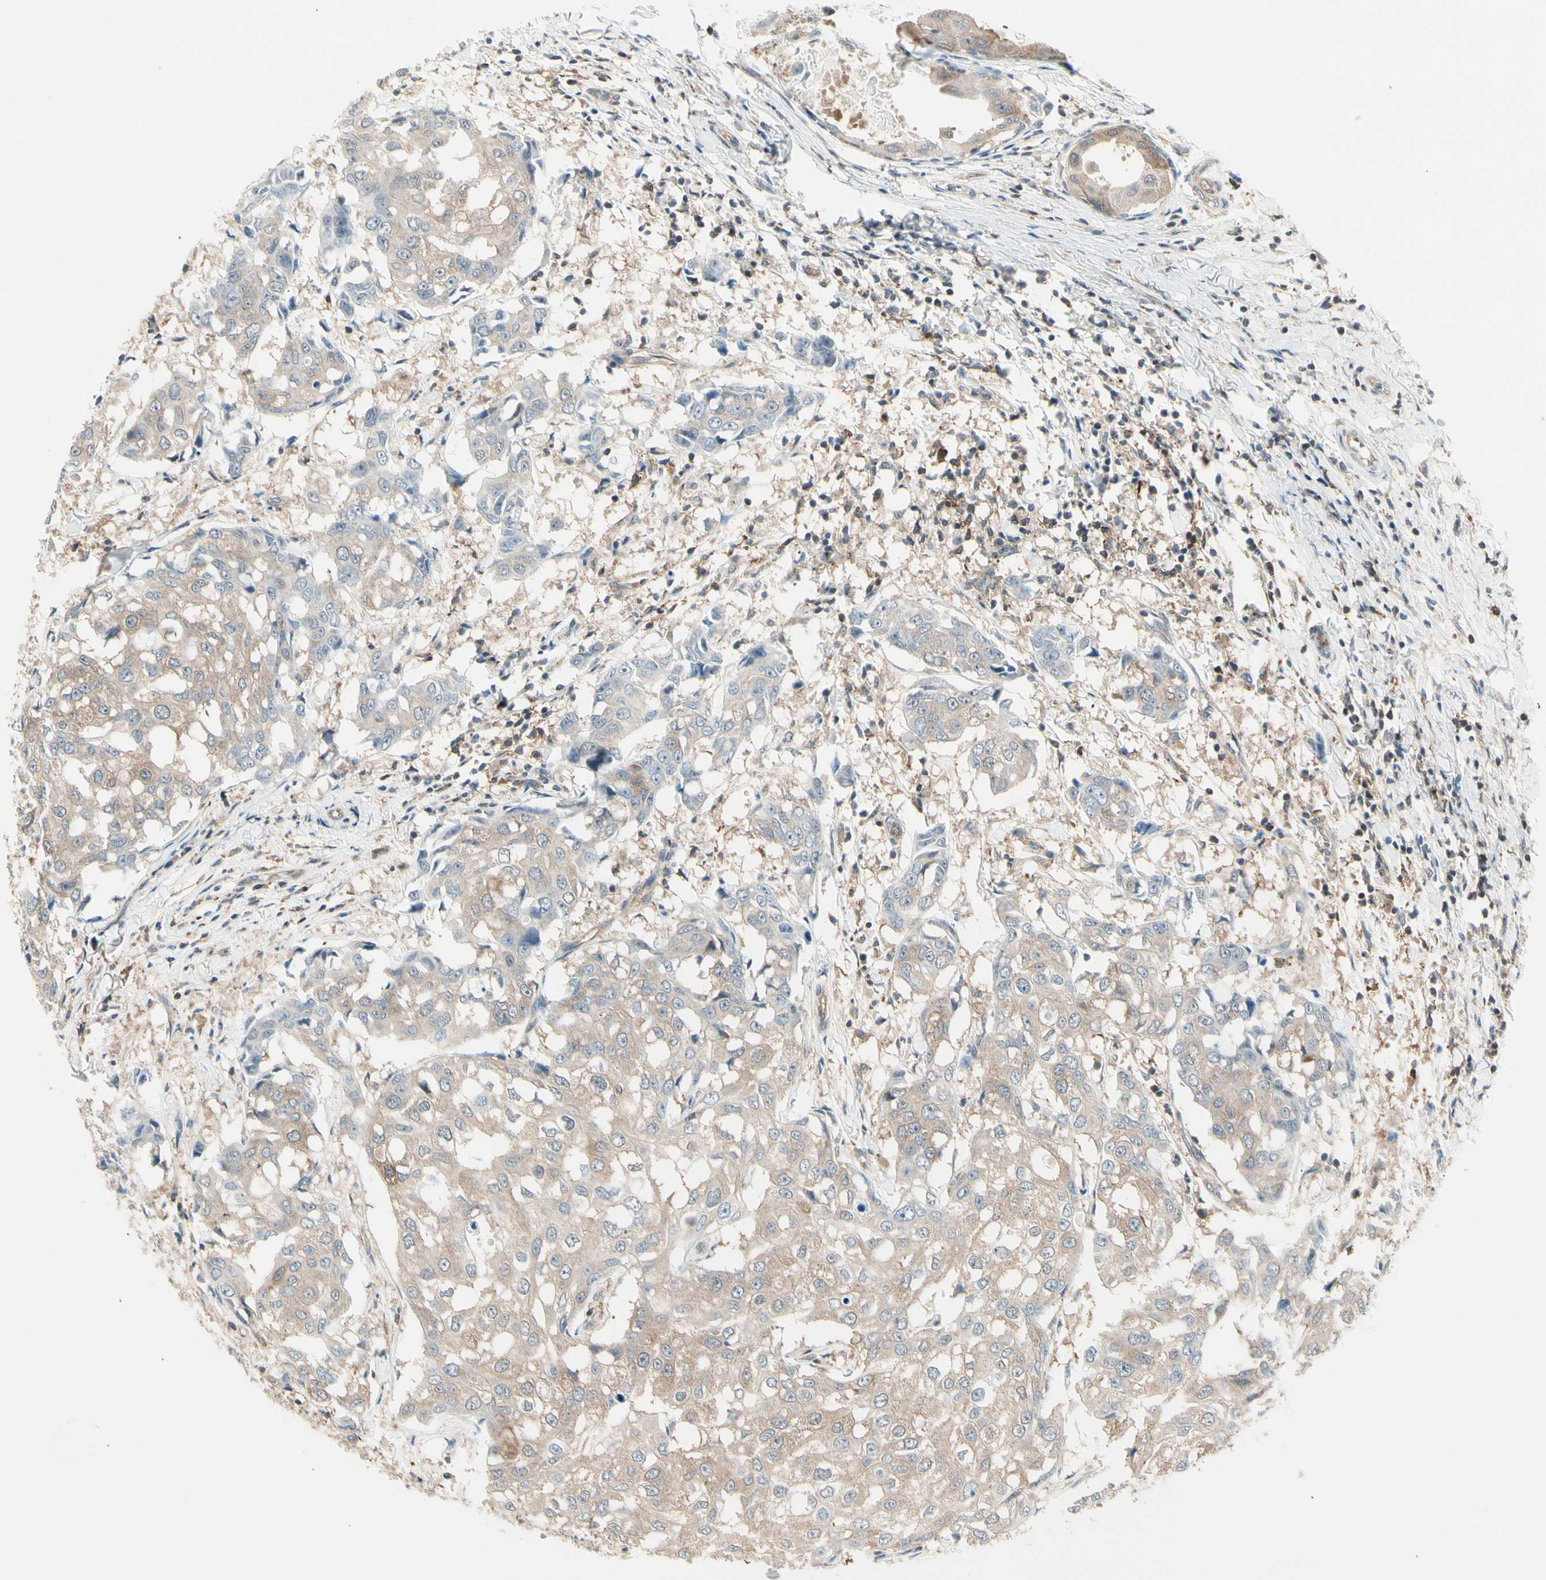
{"staining": {"intensity": "weak", "quantity": ">75%", "location": "cytoplasmic/membranous"}, "tissue": "breast cancer", "cell_type": "Tumor cells", "image_type": "cancer", "snomed": [{"axis": "morphology", "description": "Duct carcinoma"}, {"axis": "topography", "description": "Breast"}], "caption": "IHC (DAB) staining of human breast cancer (intraductal carcinoma) exhibits weak cytoplasmic/membranous protein expression in approximately >75% of tumor cells.", "gene": "OXSR1", "patient": {"sex": "female", "age": 27}}